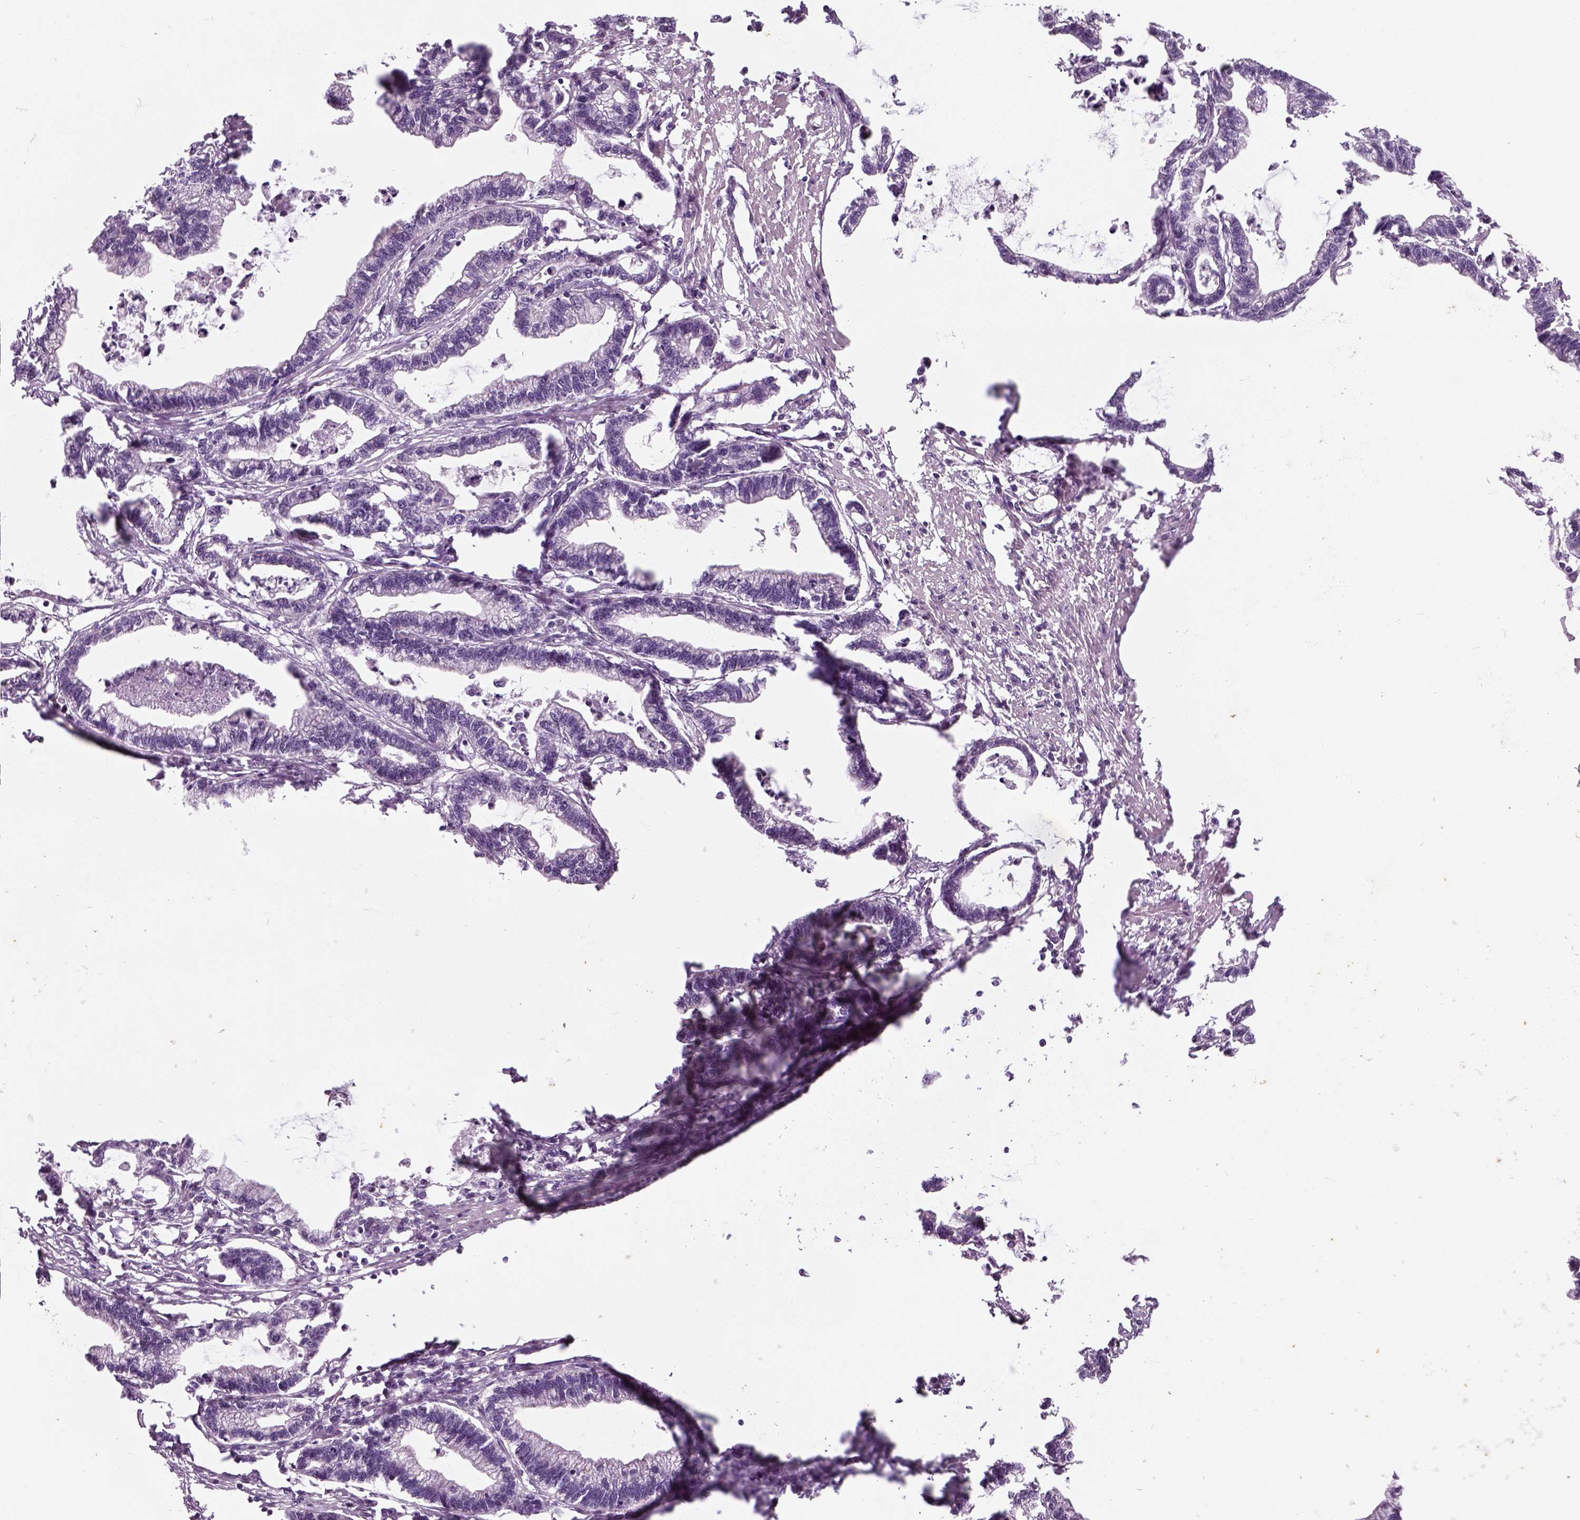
{"staining": {"intensity": "negative", "quantity": "none", "location": "none"}, "tissue": "stomach cancer", "cell_type": "Tumor cells", "image_type": "cancer", "snomed": [{"axis": "morphology", "description": "Adenocarcinoma, NOS"}, {"axis": "topography", "description": "Stomach"}], "caption": "Histopathology image shows no protein positivity in tumor cells of stomach adenocarcinoma tissue.", "gene": "ELOVL3", "patient": {"sex": "male", "age": 83}}